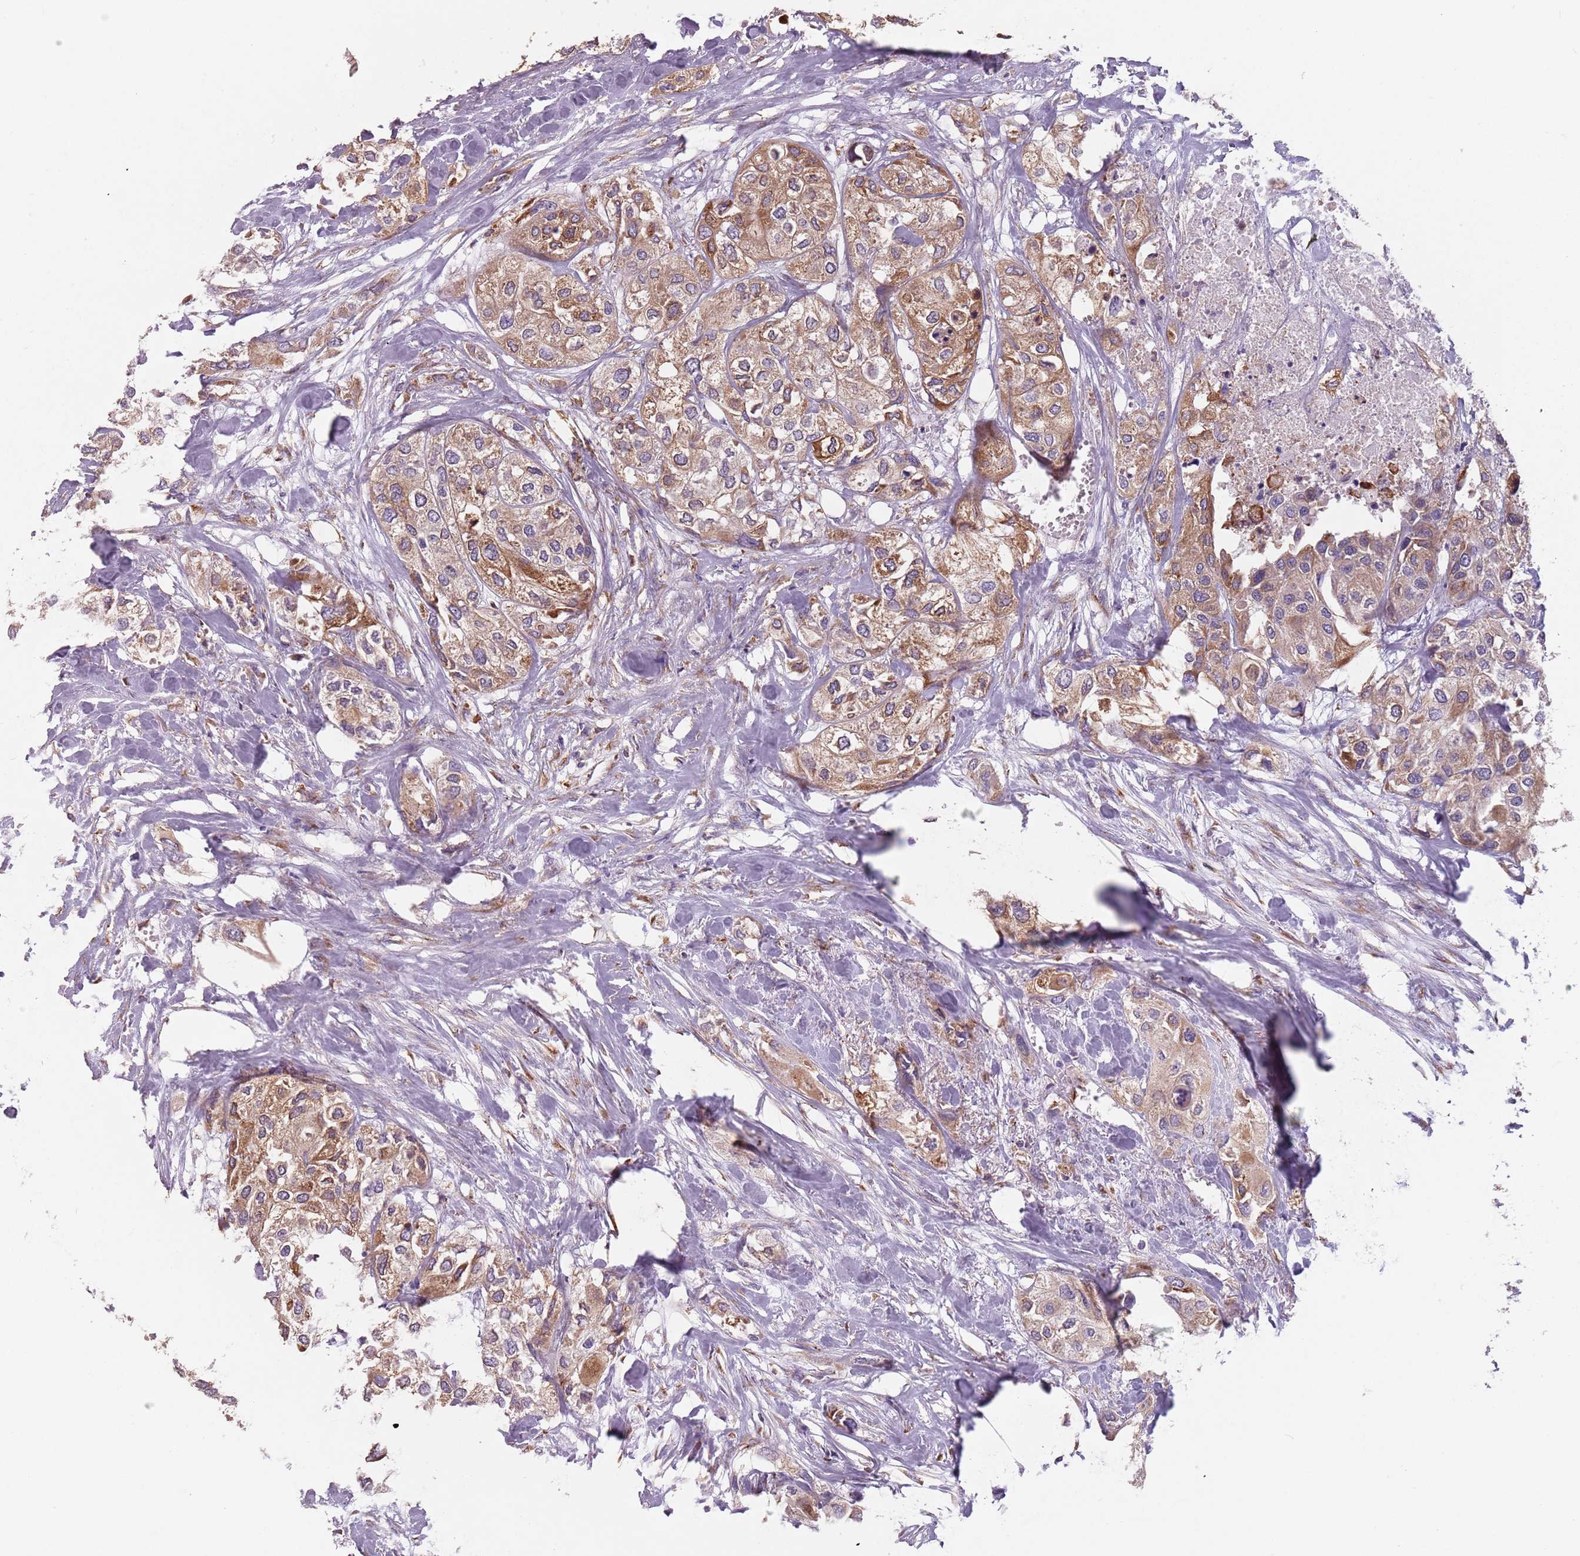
{"staining": {"intensity": "moderate", "quantity": ">75%", "location": "cytoplasmic/membranous"}, "tissue": "urothelial cancer", "cell_type": "Tumor cells", "image_type": "cancer", "snomed": [{"axis": "morphology", "description": "Urothelial carcinoma, High grade"}, {"axis": "topography", "description": "Urinary bladder"}], "caption": "IHC (DAB (3,3'-diaminobenzidine)) staining of human urothelial cancer demonstrates moderate cytoplasmic/membranous protein expression in approximately >75% of tumor cells. The staining was performed using DAB to visualize the protein expression in brown, while the nuclei were stained in blue with hematoxylin (Magnification: 20x).", "gene": "RPS9", "patient": {"sex": "male", "age": 64}}